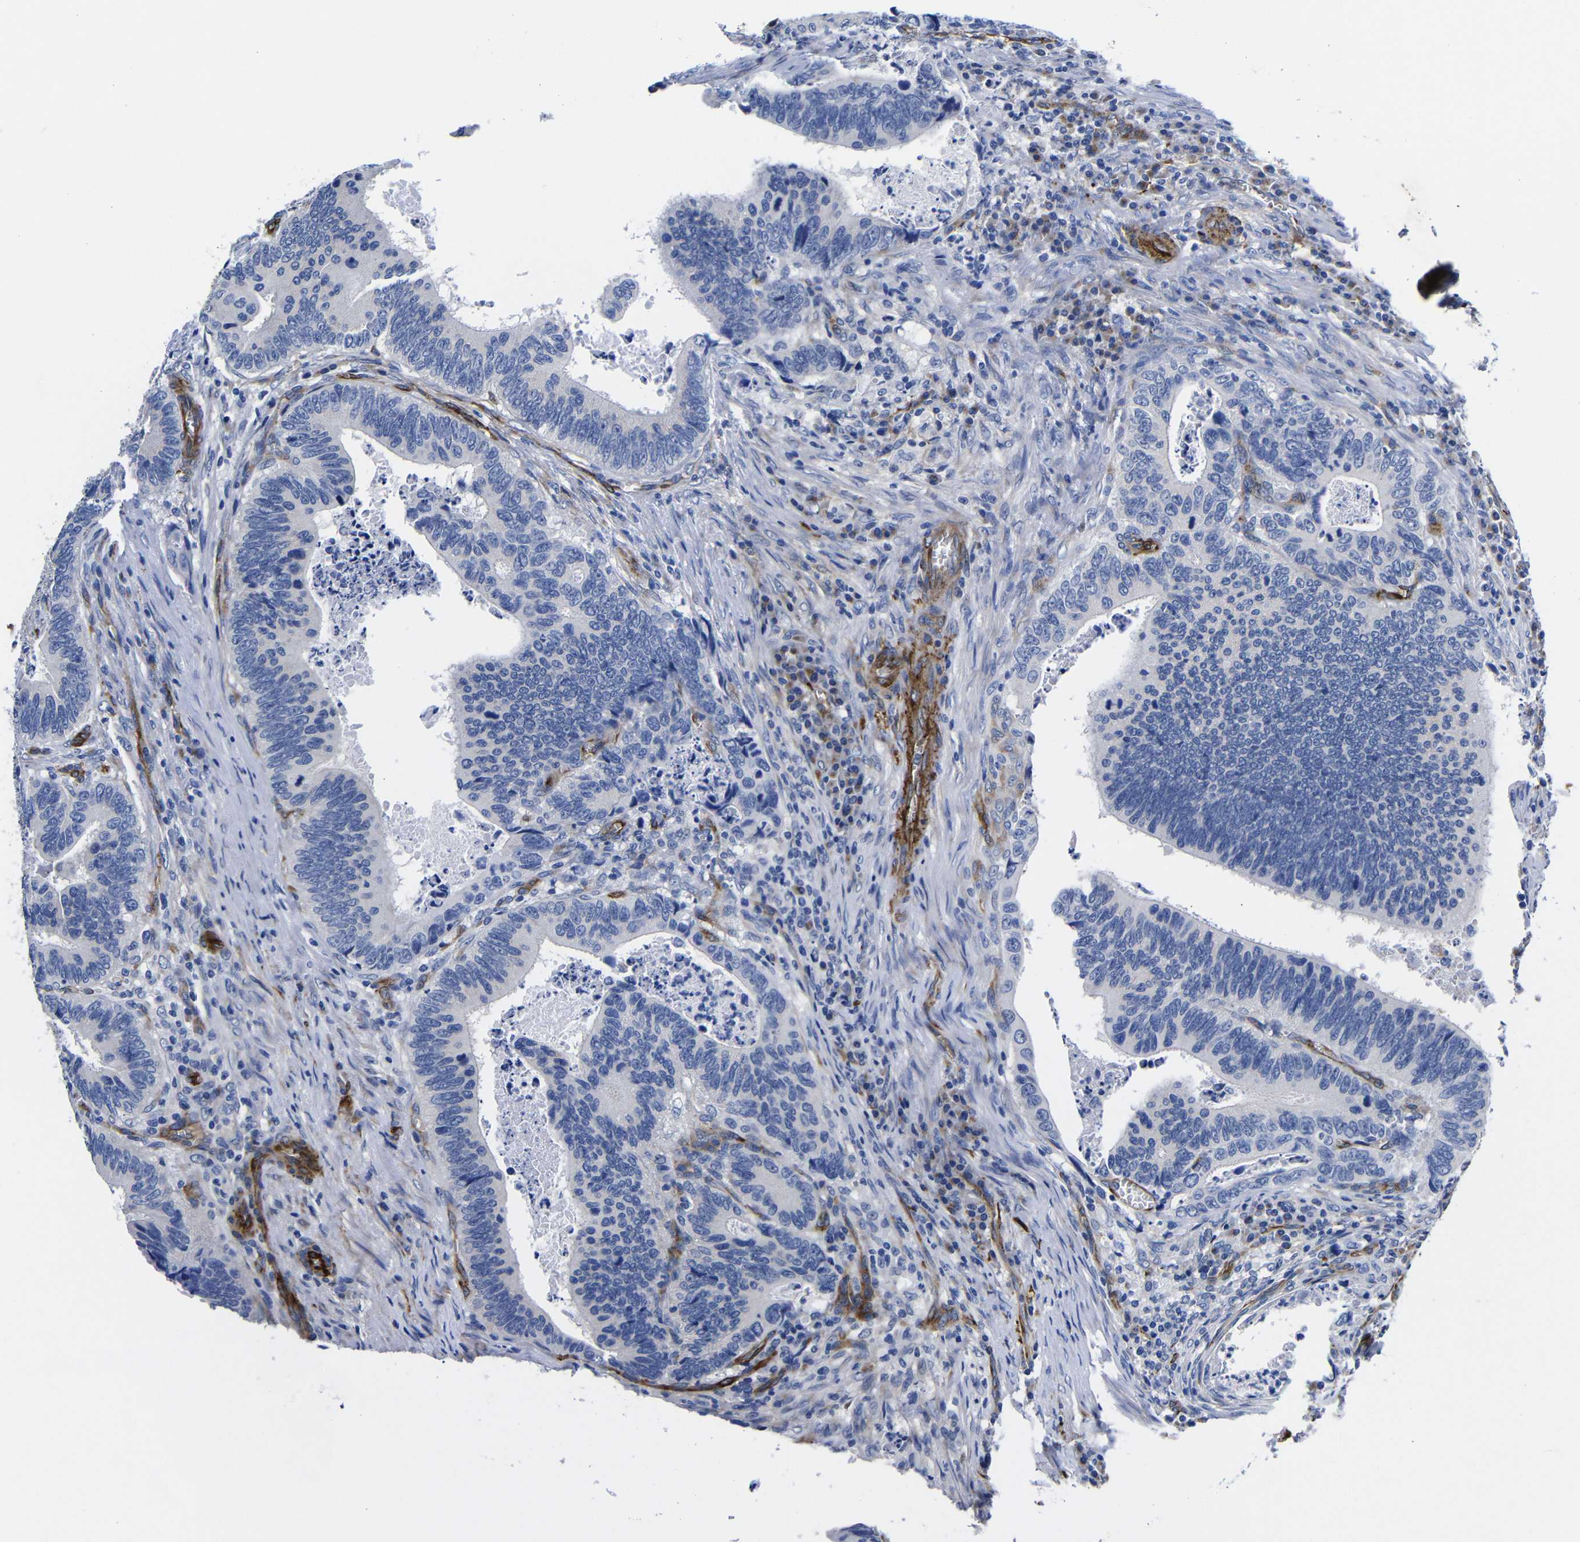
{"staining": {"intensity": "negative", "quantity": "none", "location": "none"}, "tissue": "colorectal cancer", "cell_type": "Tumor cells", "image_type": "cancer", "snomed": [{"axis": "morphology", "description": "Inflammation, NOS"}, {"axis": "morphology", "description": "Adenocarcinoma, NOS"}, {"axis": "topography", "description": "Colon"}], "caption": "Colorectal adenocarcinoma stained for a protein using IHC demonstrates no expression tumor cells.", "gene": "LRIG1", "patient": {"sex": "male", "age": 72}}